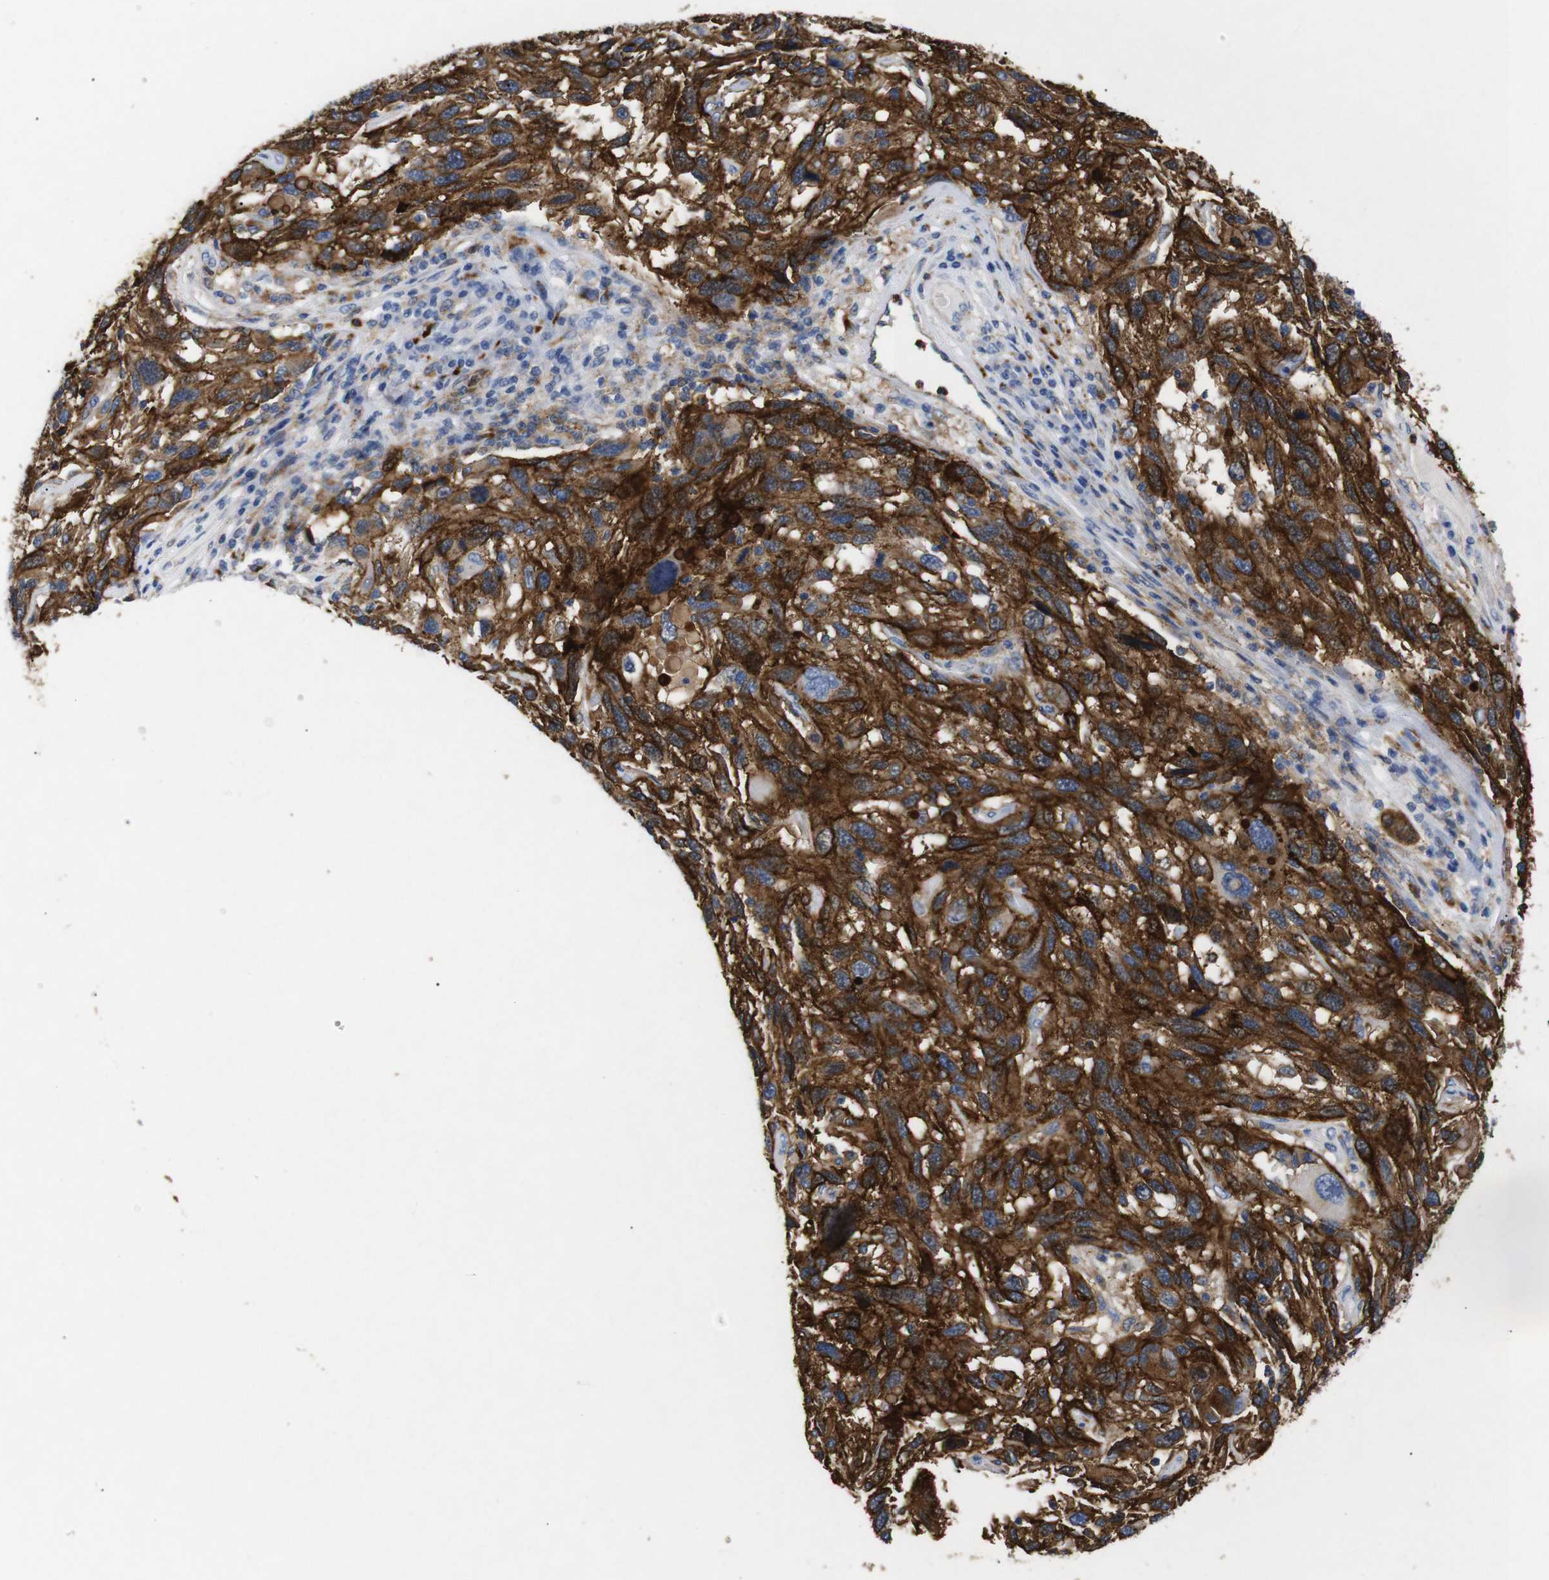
{"staining": {"intensity": "strong", "quantity": ">75%", "location": "cytoplasmic/membranous"}, "tissue": "melanoma", "cell_type": "Tumor cells", "image_type": "cancer", "snomed": [{"axis": "morphology", "description": "Malignant melanoma, NOS"}, {"axis": "topography", "description": "Skin"}], "caption": "DAB (3,3'-diaminobenzidine) immunohistochemical staining of human melanoma displays strong cytoplasmic/membranous protein staining in about >75% of tumor cells. (DAB (3,3'-diaminobenzidine) IHC with brightfield microscopy, high magnification).", "gene": "SDCBP", "patient": {"sex": "male", "age": 53}}